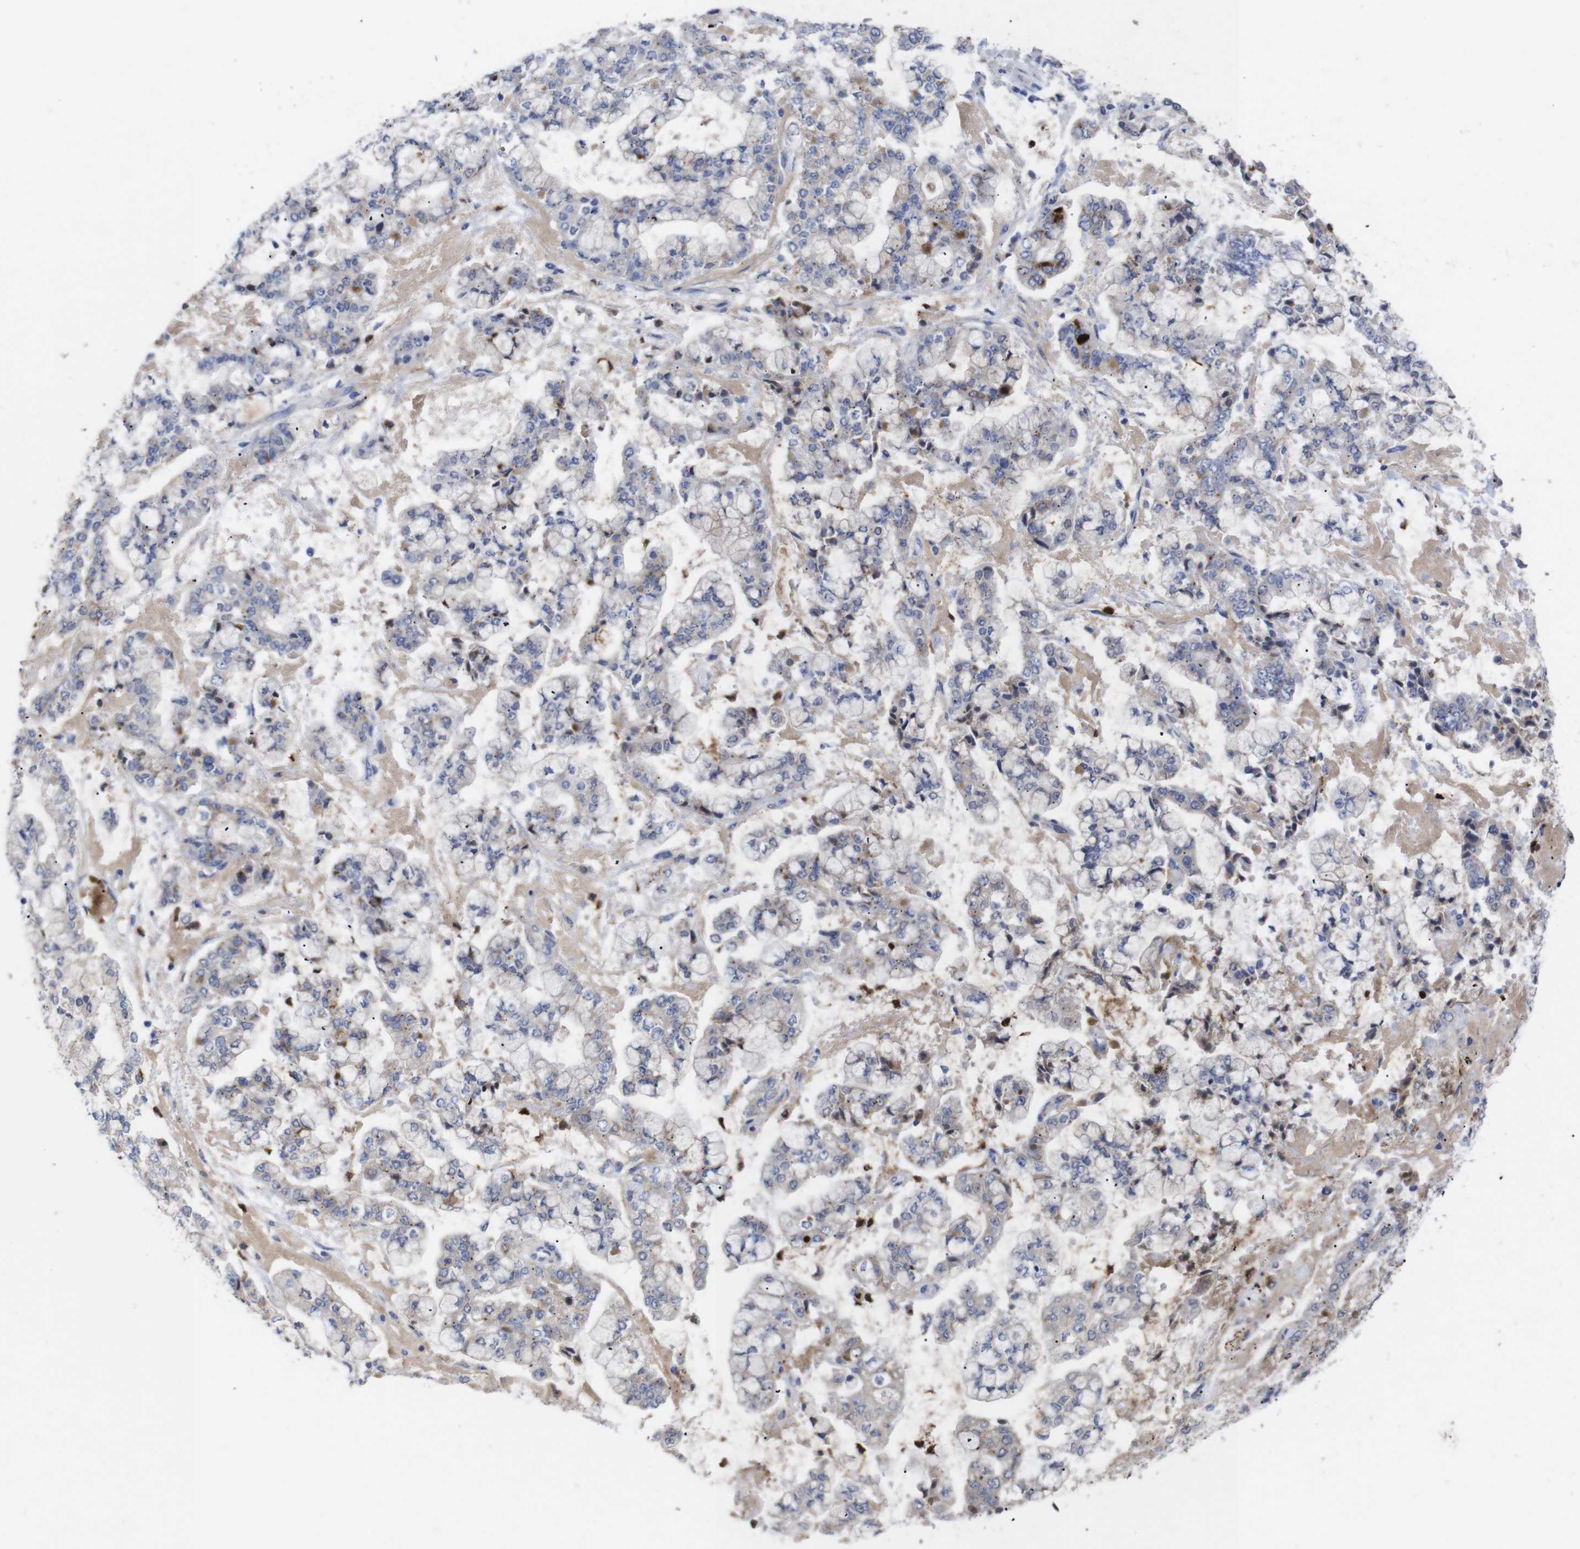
{"staining": {"intensity": "weak", "quantity": "<25%", "location": "cytoplasmic/membranous"}, "tissue": "stomach cancer", "cell_type": "Tumor cells", "image_type": "cancer", "snomed": [{"axis": "morphology", "description": "Adenocarcinoma, NOS"}, {"axis": "topography", "description": "Stomach"}], "caption": "This histopathology image is of stomach cancer stained with immunohistochemistry to label a protein in brown with the nuclei are counter-stained blue. There is no staining in tumor cells. (Stains: DAB (3,3'-diaminobenzidine) immunohistochemistry (IHC) with hematoxylin counter stain, Microscopy: brightfield microscopy at high magnification).", "gene": "C5AR1", "patient": {"sex": "male", "age": 76}}